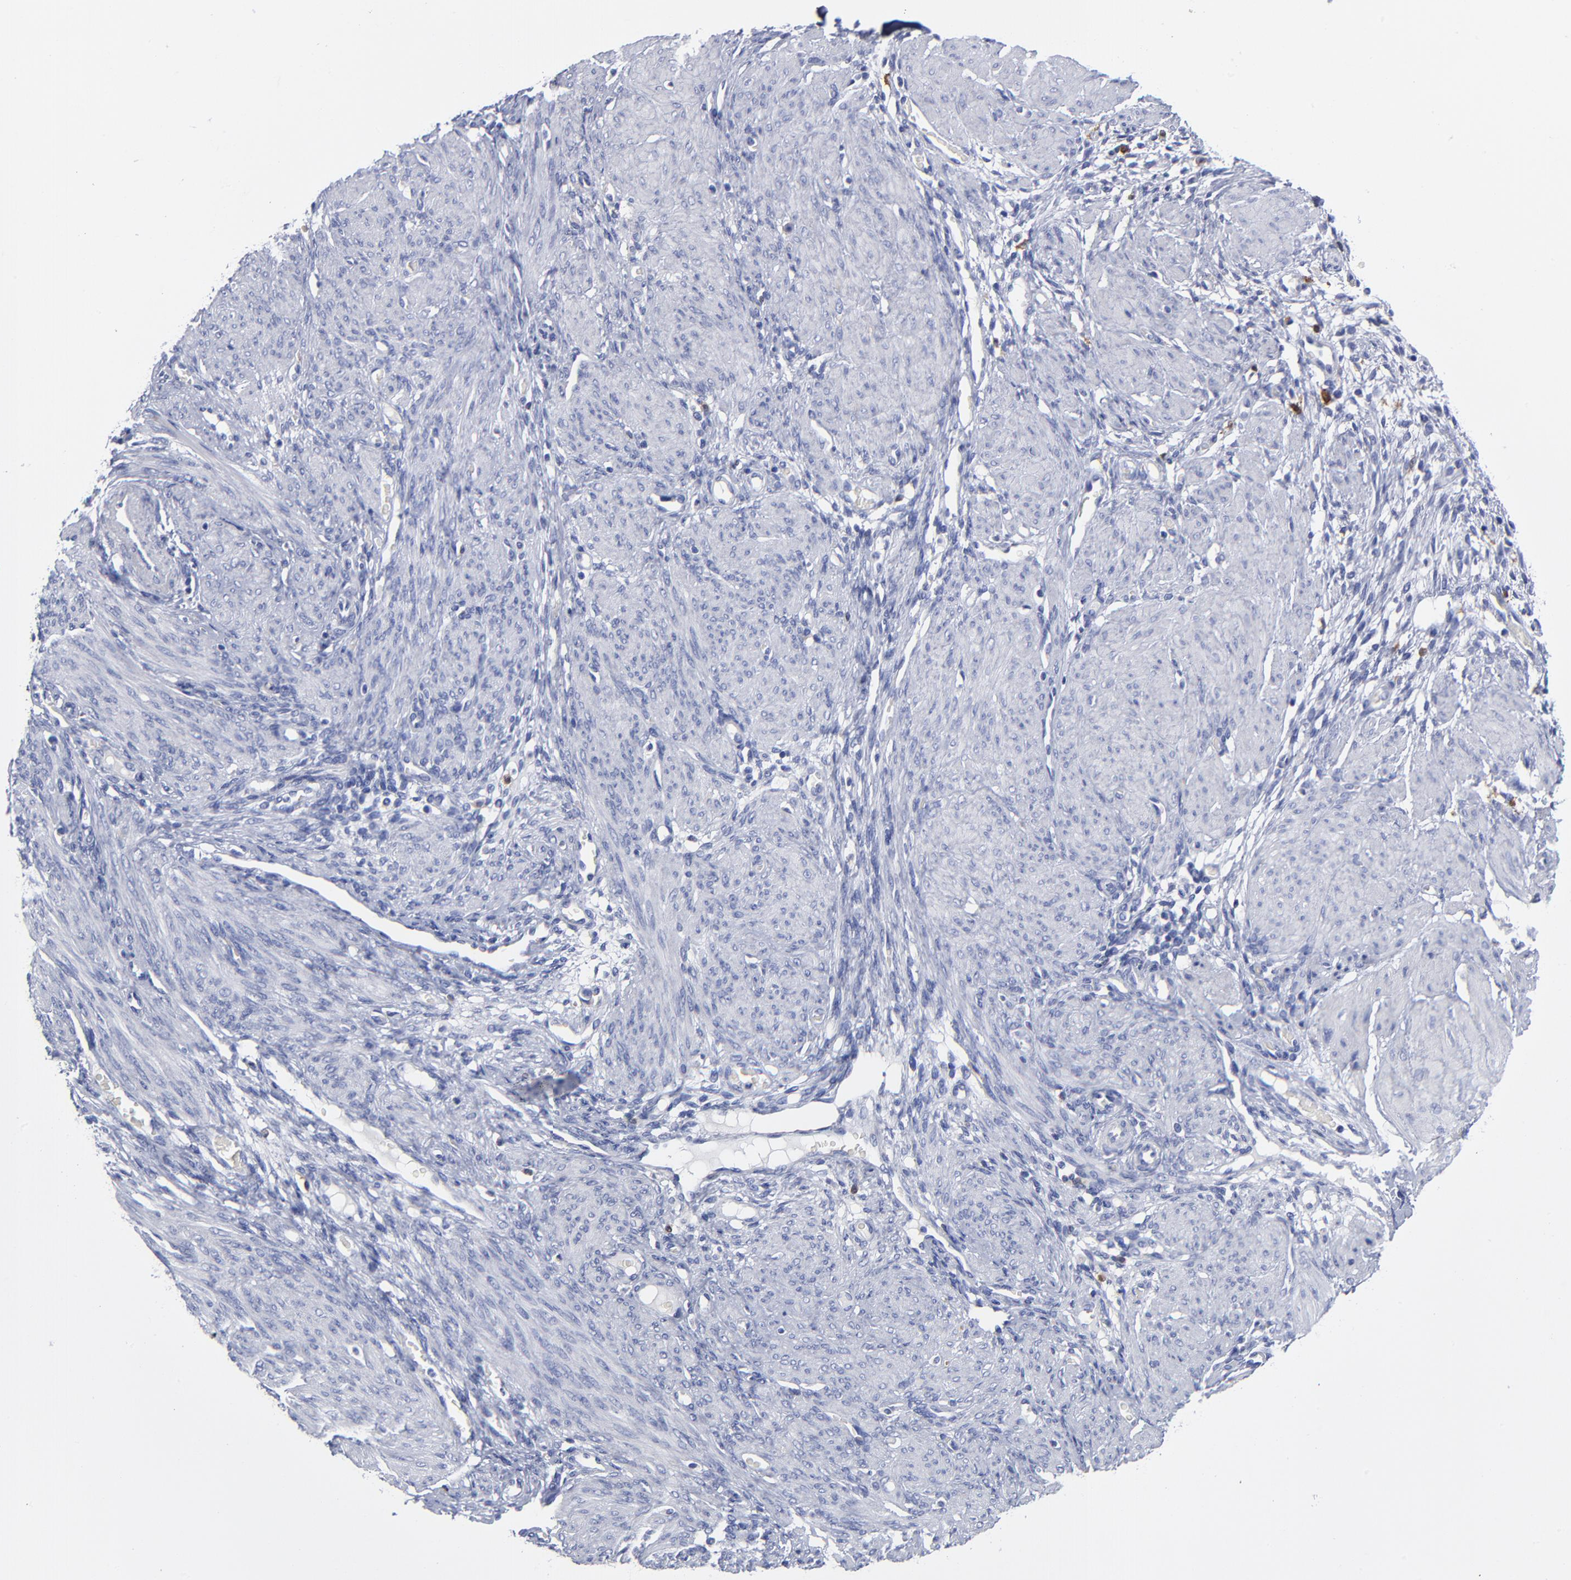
{"staining": {"intensity": "negative", "quantity": "none", "location": "none"}, "tissue": "endometrium", "cell_type": "Cells in endometrial stroma", "image_type": "normal", "snomed": [{"axis": "morphology", "description": "Normal tissue, NOS"}, {"axis": "topography", "description": "Endometrium"}], "caption": "This is an IHC photomicrograph of unremarkable human endometrium. There is no staining in cells in endometrial stroma.", "gene": "PTP4A1", "patient": {"sex": "female", "age": 72}}